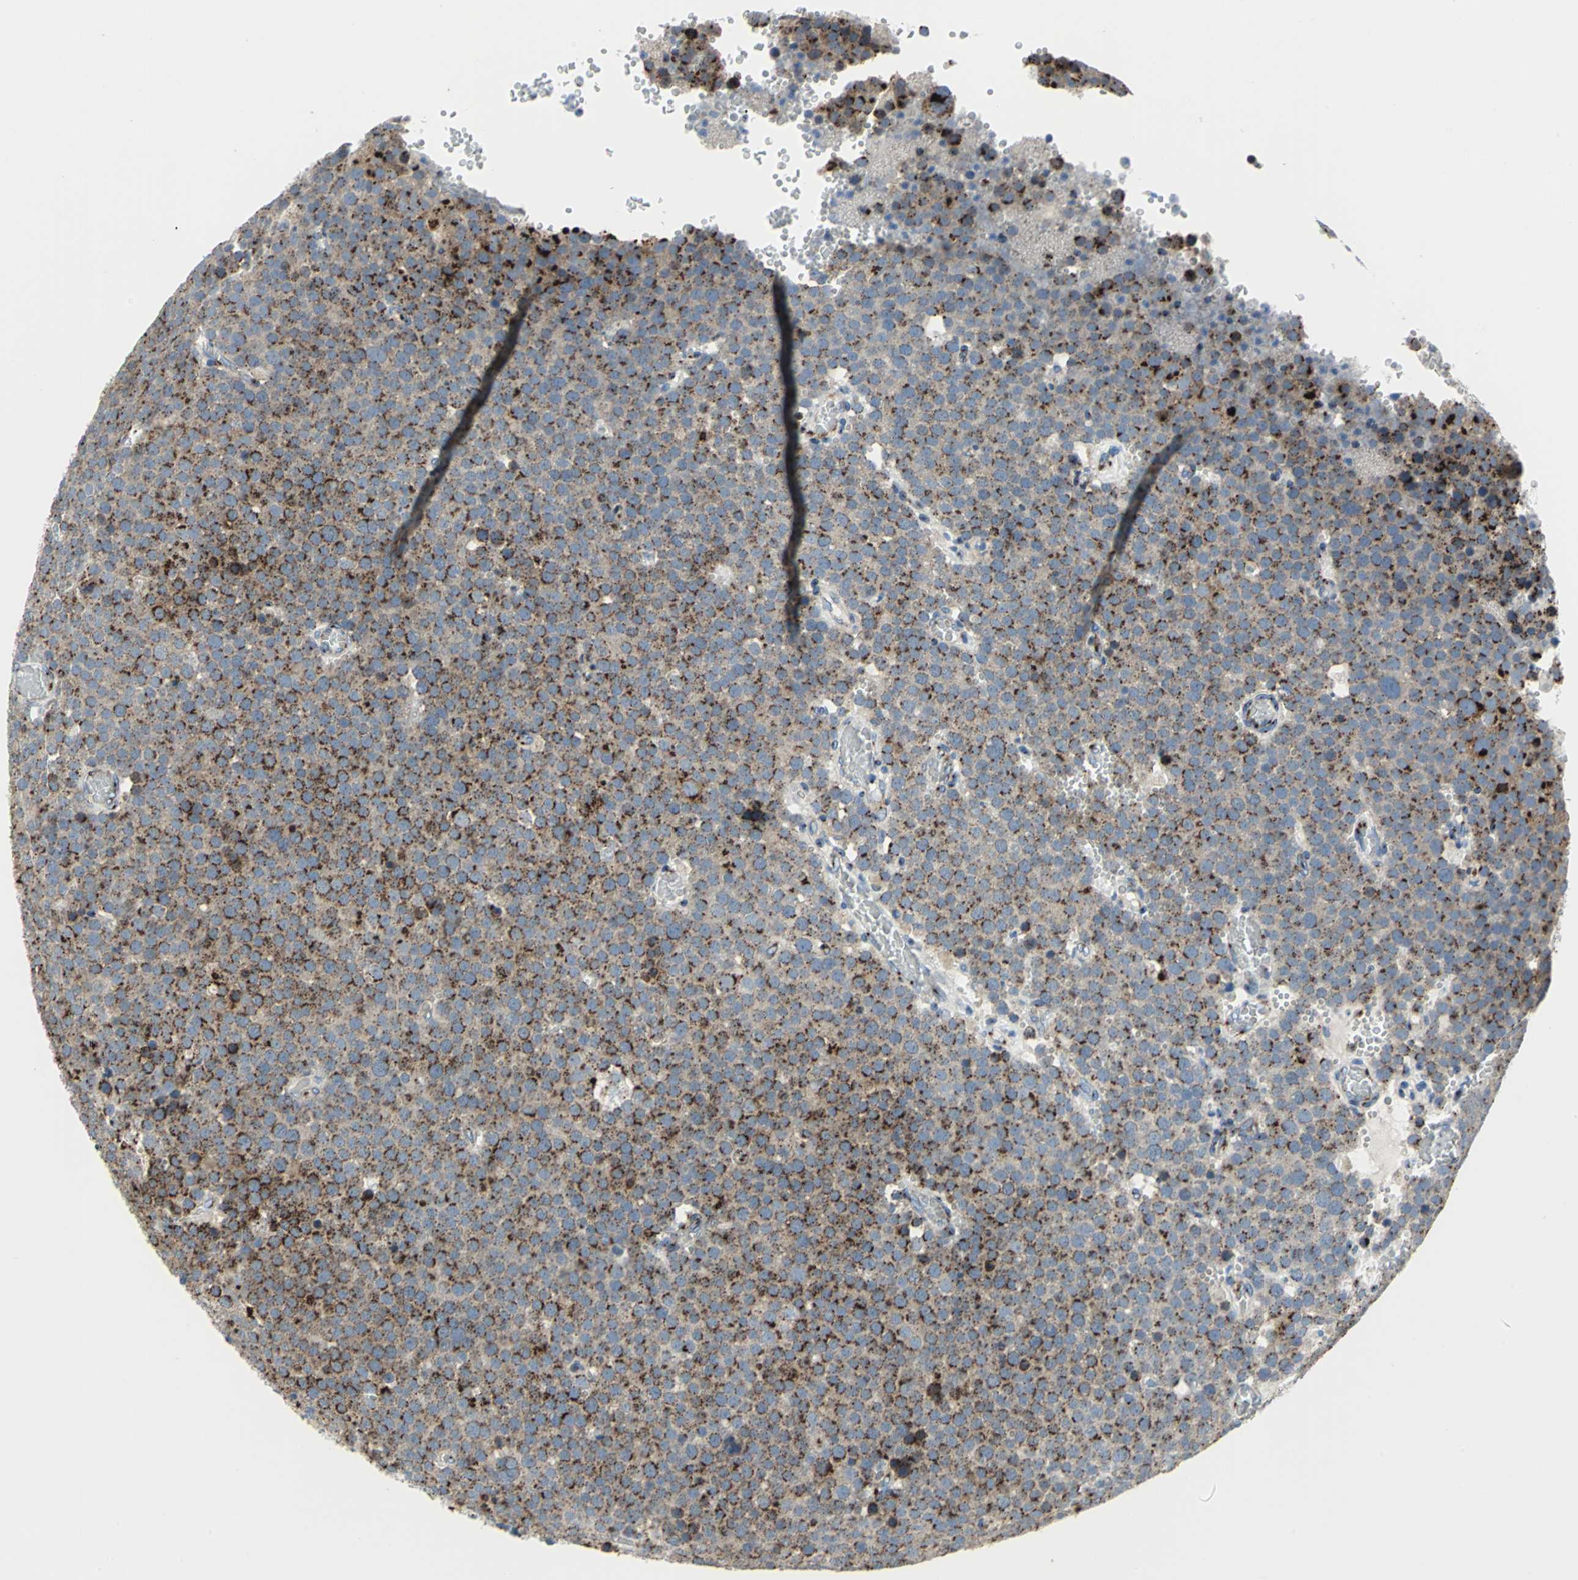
{"staining": {"intensity": "strong", "quantity": ">75%", "location": "cytoplasmic/membranous"}, "tissue": "testis cancer", "cell_type": "Tumor cells", "image_type": "cancer", "snomed": [{"axis": "morphology", "description": "Seminoma, NOS"}, {"axis": "topography", "description": "Testis"}], "caption": "Seminoma (testis) was stained to show a protein in brown. There is high levels of strong cytoplasmic/membranous expression in about >75% of tumor cells.", "gene": "GPR3", "patient": {"sex": "male", "age": 71}}